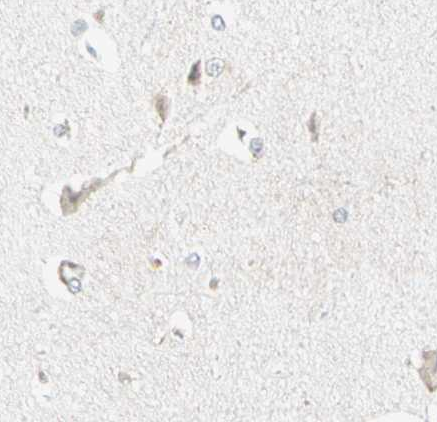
{"staining": {"intensity": "negative", "quantity": "none", "location": "none"}, "tissue": "cerebral cortex", "cell_type": "Endothelial cells", "image_type": "normal", "snomed": [{"axis": "morphology", "description": "Normal tissue, NOS"}, {"axis": "topography", "description": "Cerebral cortex"}], "caption": "DAB immunohistochemical staining of normal human cerebral cortex exhibits no significant positivity in endothelial cells. Brightfield microscopy of immunohistochemistry (IHC) stained with DAB (3,3'-diaminobenzidine) (brown) and hematoxylin (blue), captured at high magnification.", "gene": "GREM1", "patient": {"sex": "male", "age": 62}}